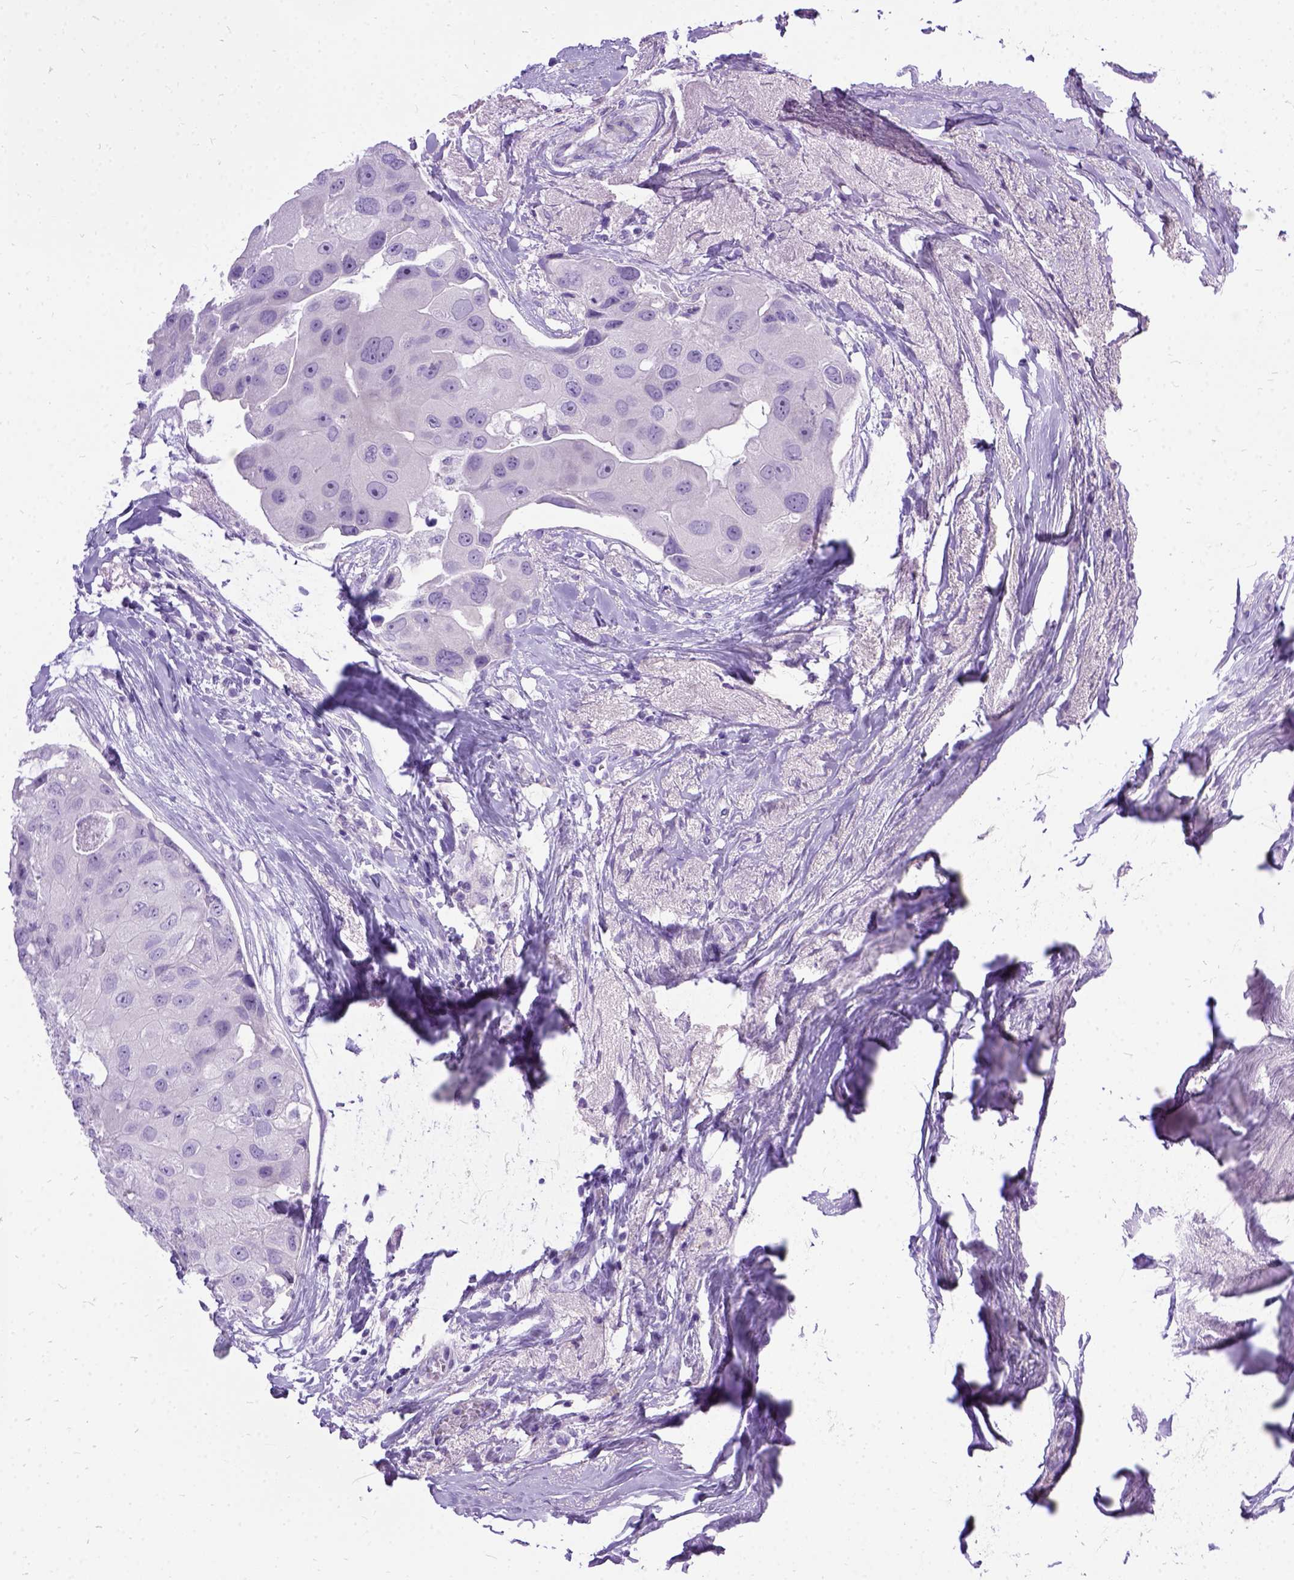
{"staining": {"intensity": "negative", "quantity": "none", "location": "none"}, "tissue": "breast cancer", "cell_type": "Tumor cells", "image_type": "cancer", "snomed": [{"axis": "morphology", "description": "Duct carcinoma"}, {"axis": "topography", "description": "Breast"}], "caption": "IHC image of breast infiltrating ductal carcinoma stained for a protein (brown), which displays no expression in tumor cells.", "gene": "PRG2", "patient": {"sex": "female", "age": 43}}